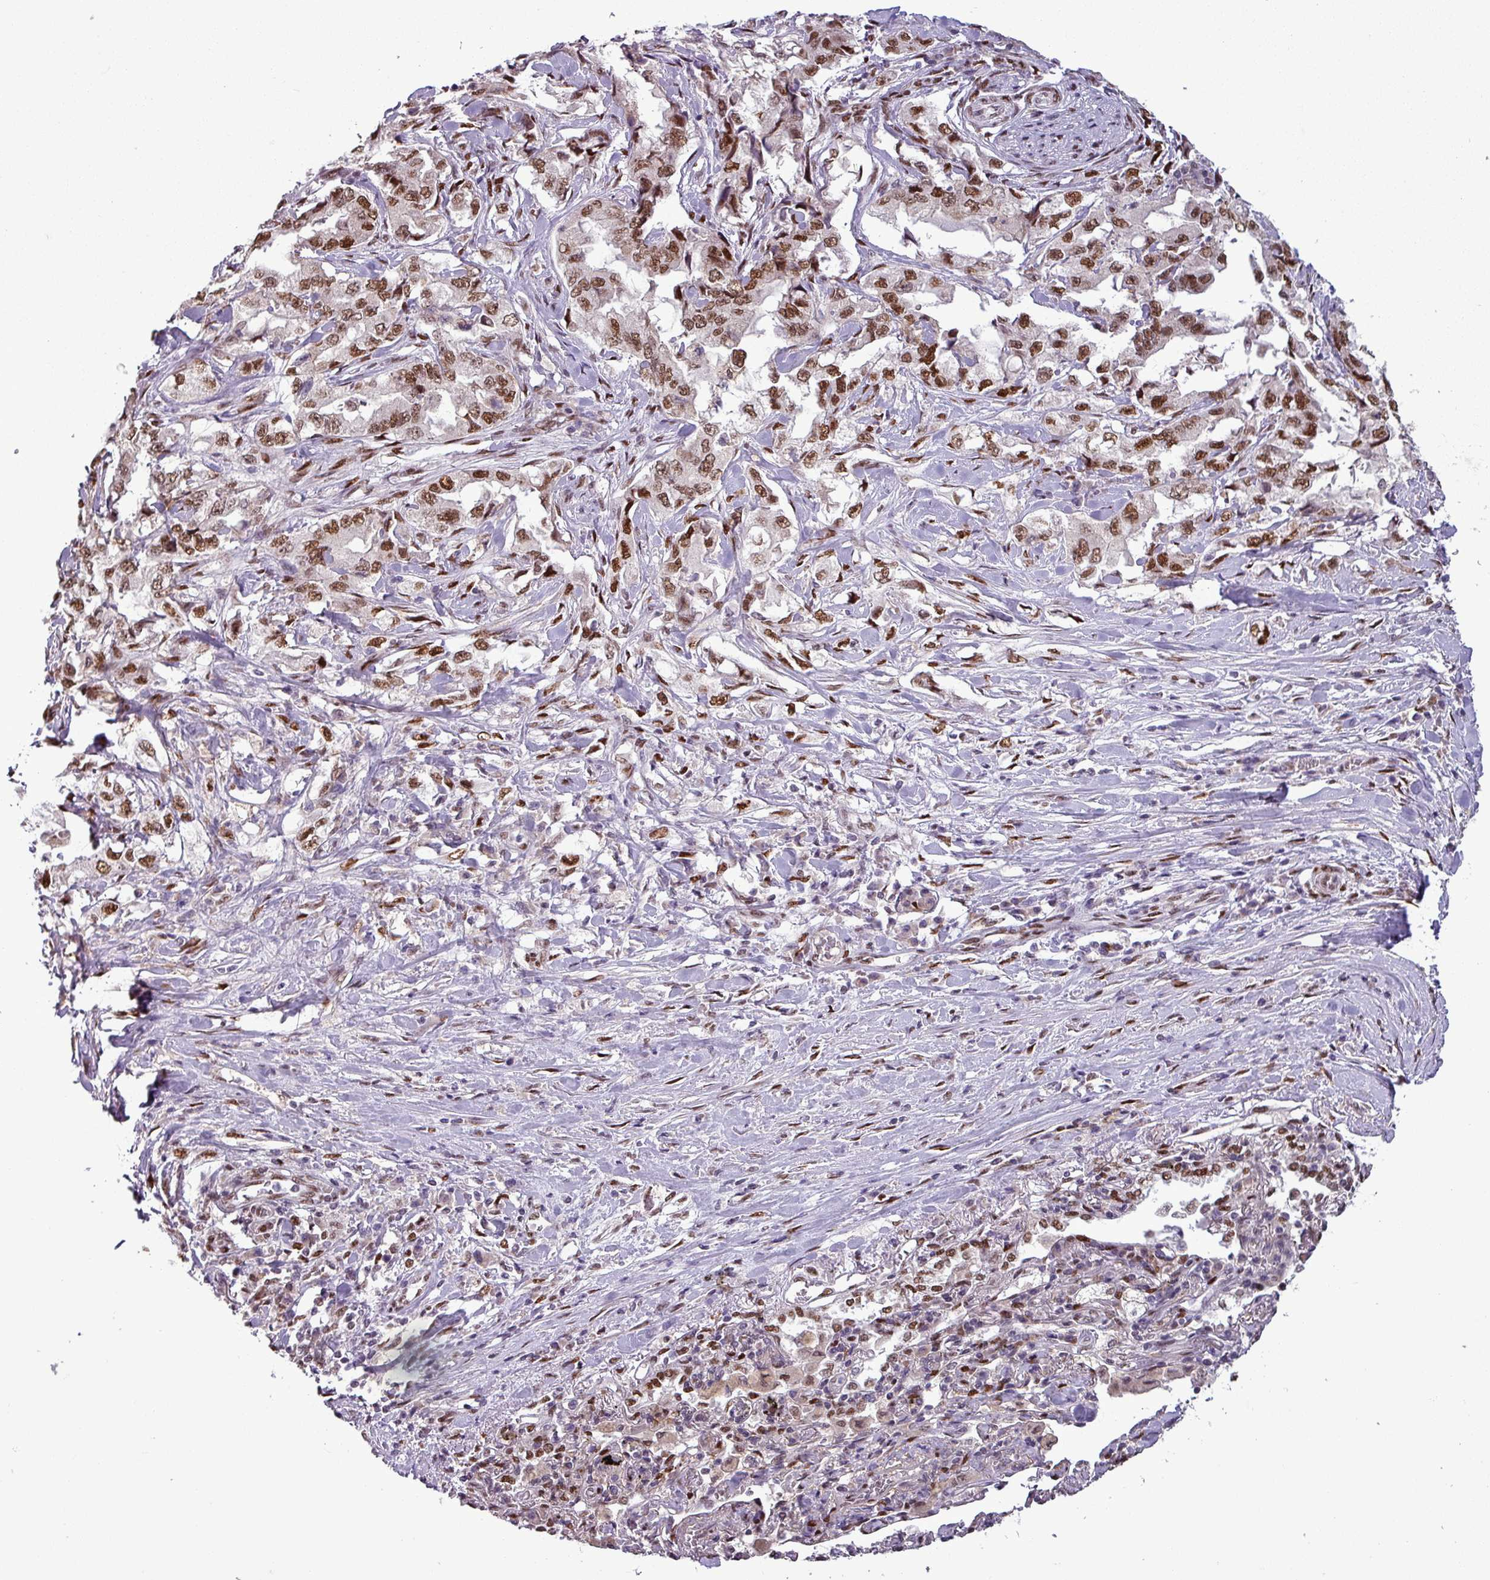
{"staining": {"intensity": "moderate", "quantity": ">75%", "location": "nuclear"}, "tissue": "lung cancer", "cell_type": "Tumor cells", "image_type": "cancer", "snomed": [{"axis": "morphology", "description": "Adenocarcinoma, NOS"}, {"axis": "topography", "description": "Lung"}], "caption": "Immunohistochemical staining of human lung cancer reveals moderate nuclear protein staining in approximately >75% of tumor cells.", "gene": "IRF2BPL", "patient": {"sex": "female", "age": 51}}